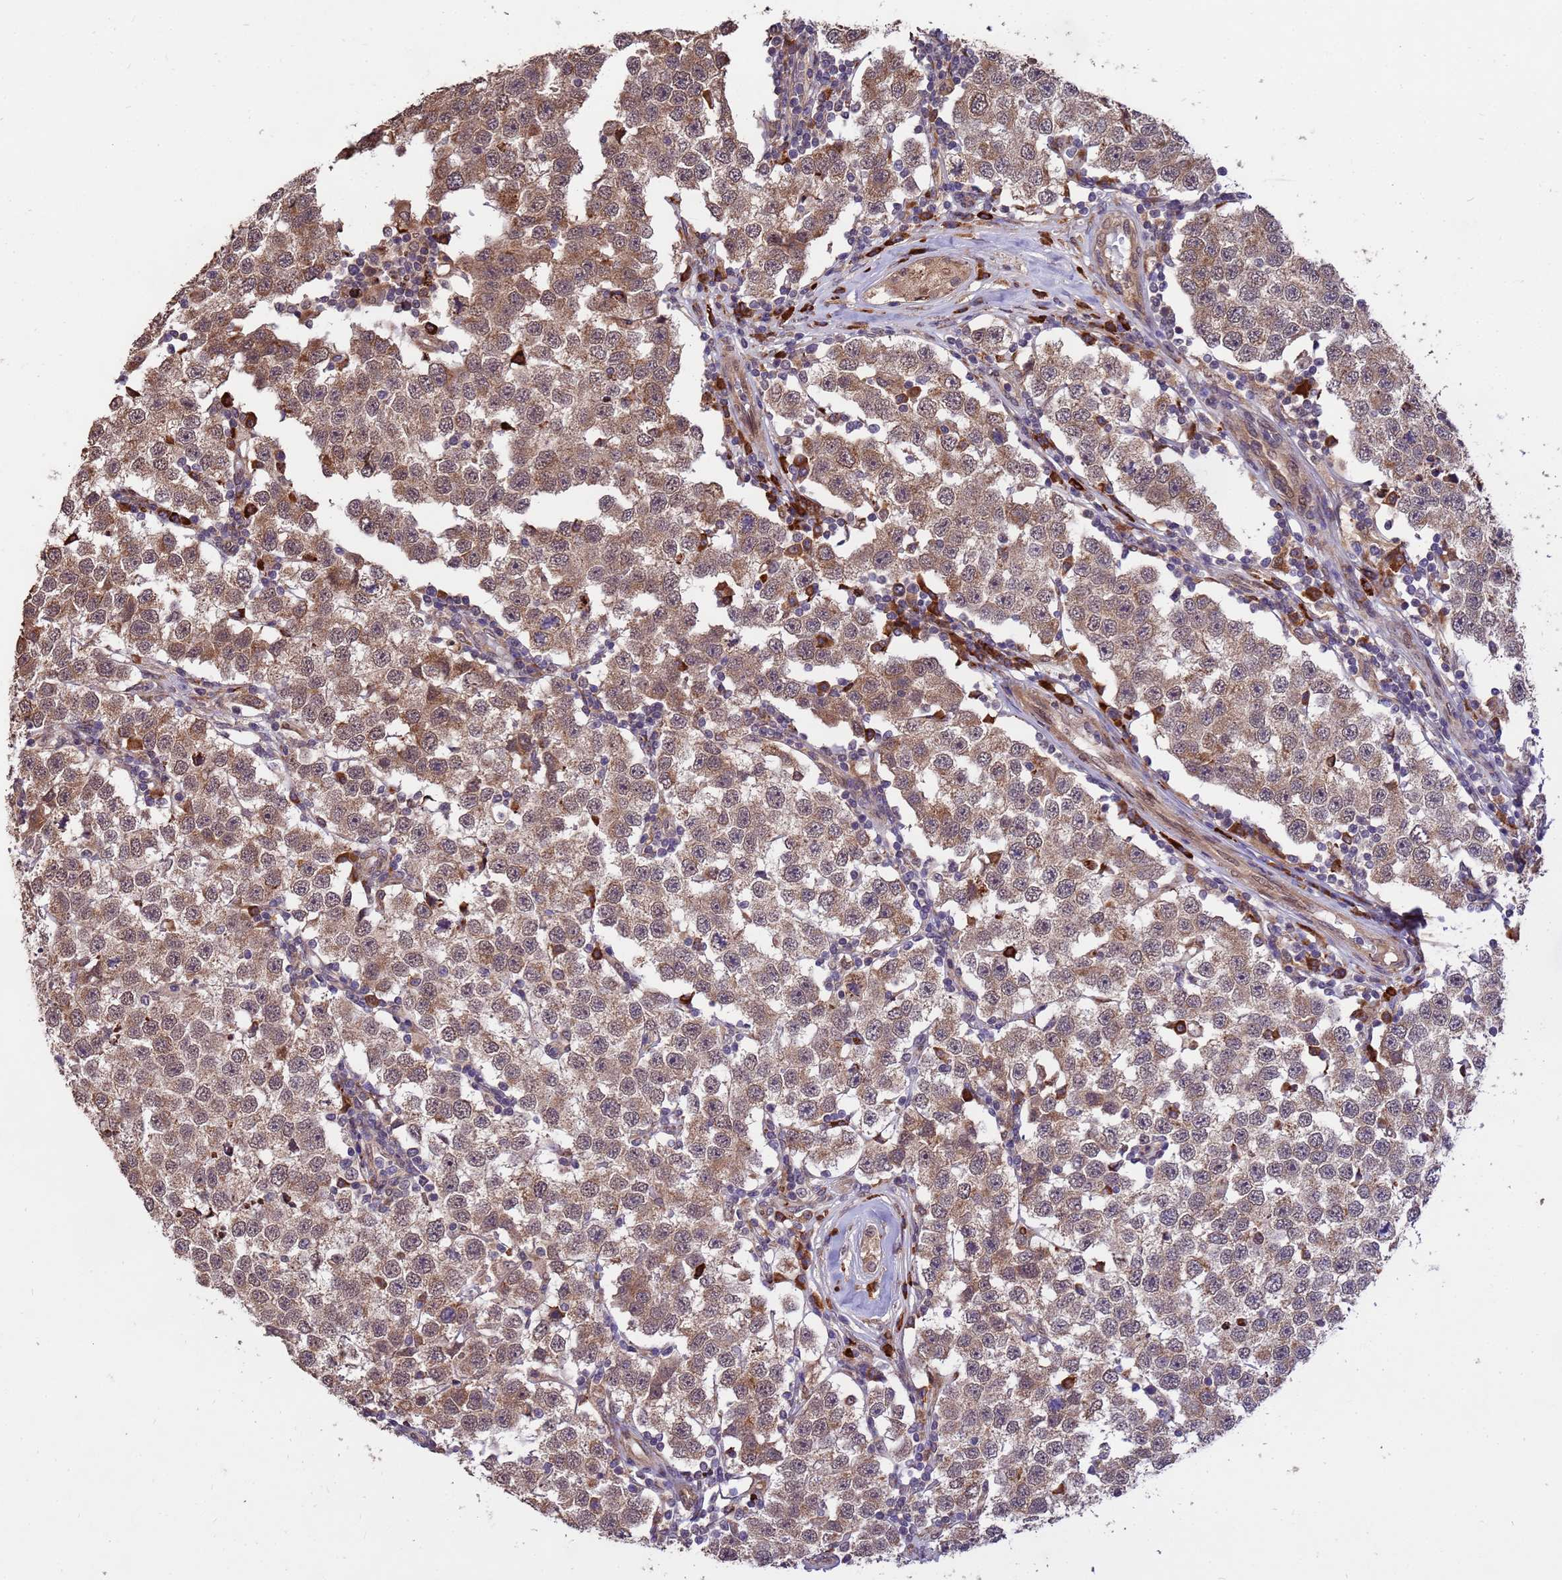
{"staining": {"intensity": "moderate", "quantity": ">75%", "location": "cytoplasmic/membranous,nuclear"}, "tissue": "testis cancer", "cell_type": "Tumor cells", "image_type": "cancer", "snomed": [{"axis": "morphology", "description": "Seminoma, NOS"}, {"axis": "topography", "description": "Testis"}], "caption": "Immunohistochemical staining of human testis seminoma displays moderate cytoplasmic/membranous and nuclear protein expression in approximately >75% of tumor cells.", "gene": "ZNF619", "patient": {"sex": "male", "age": 34}}